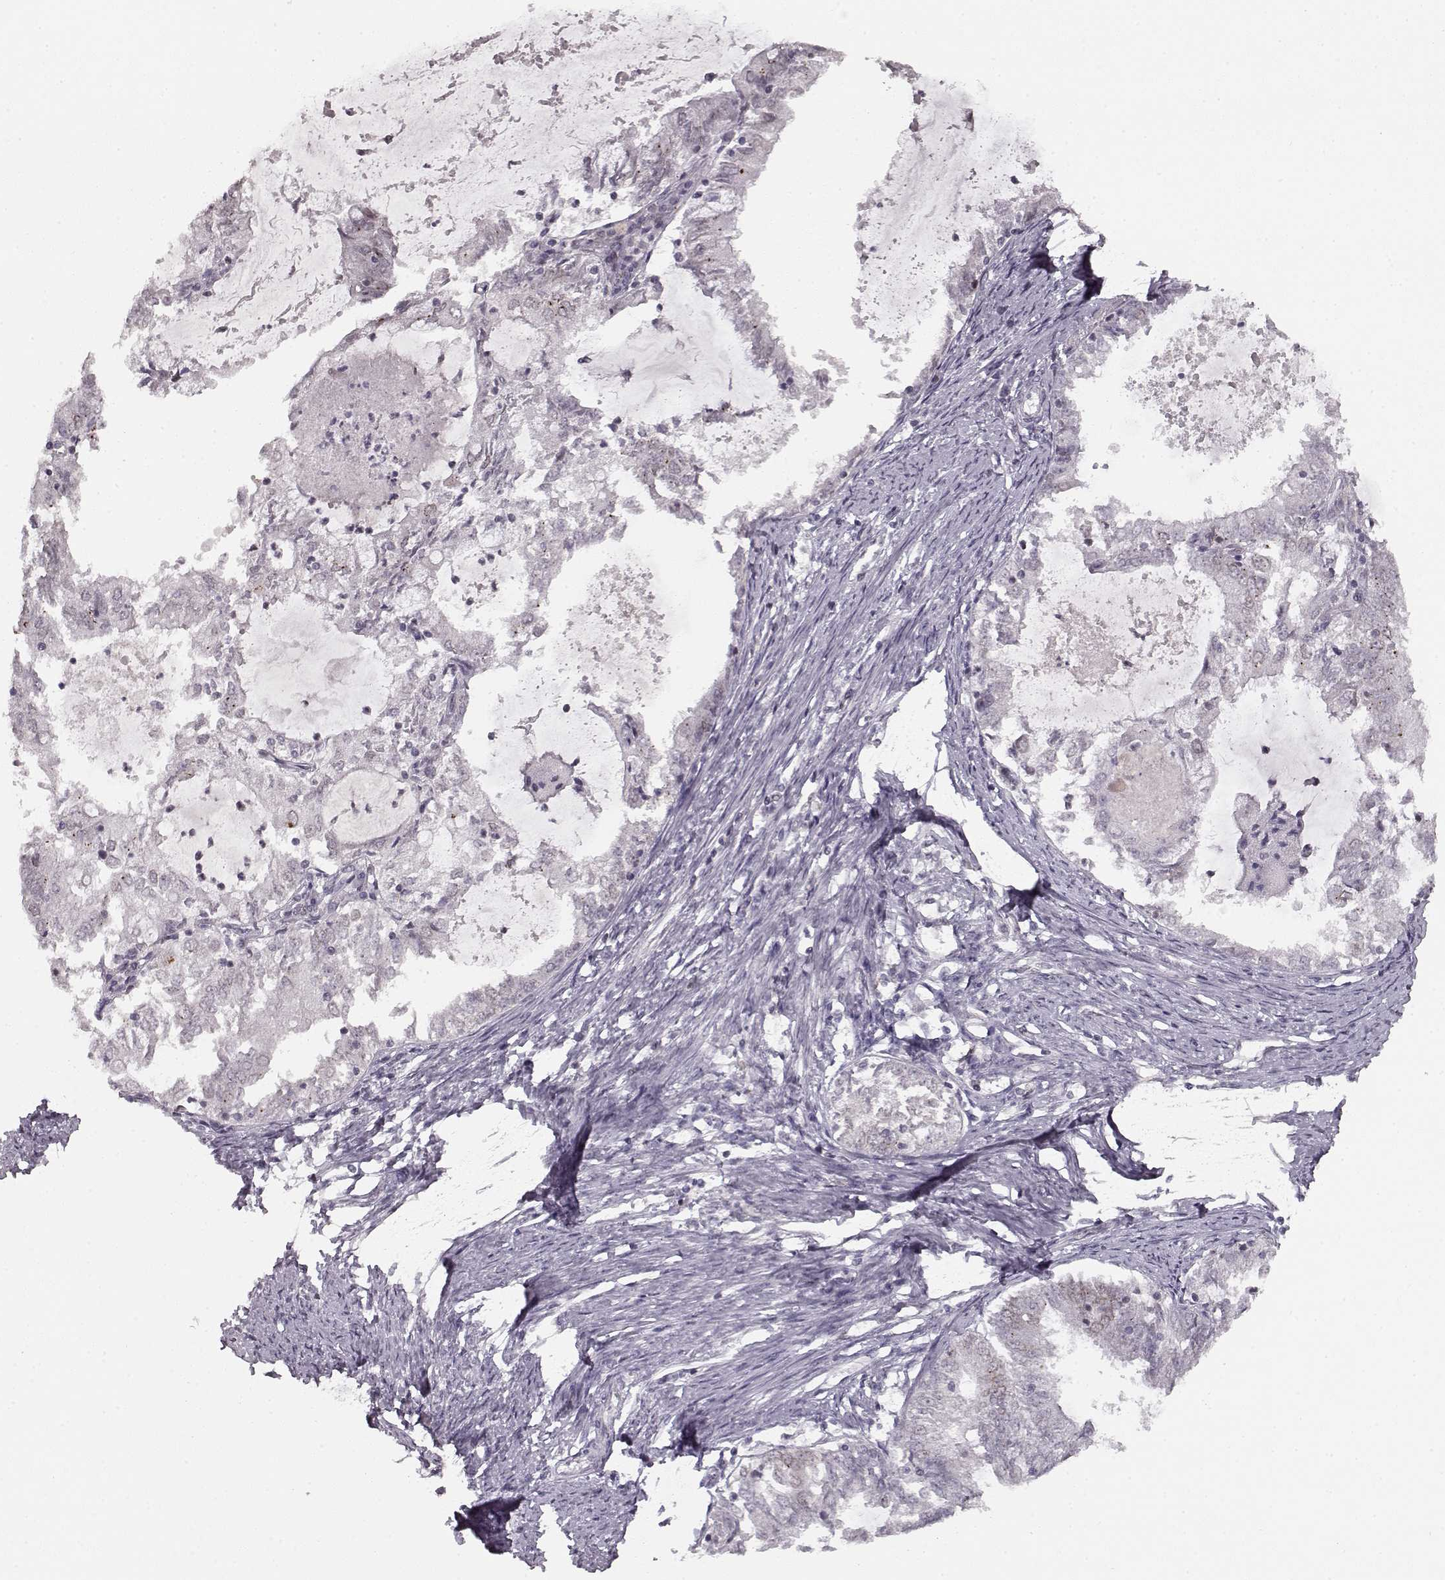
{"staining": {"intensity": "negative", "quantity": "none", "location": "none"}, "tissue": "endometrial cancer", "cell_type": "Tumor cells", "image_type": "cancer", "snomed": [{"axis": "morphology", "description": "Adenocarcinoma, NOS"}, {"axis": "topography", "description": "Endometrium"}], "caption": "Image shows no protein positivity in tumor cells of endometrial cancer (adenocarcinoma) tissue.", "gene": "DCAF12", "patient": {"sex": "female", "age": 57}}